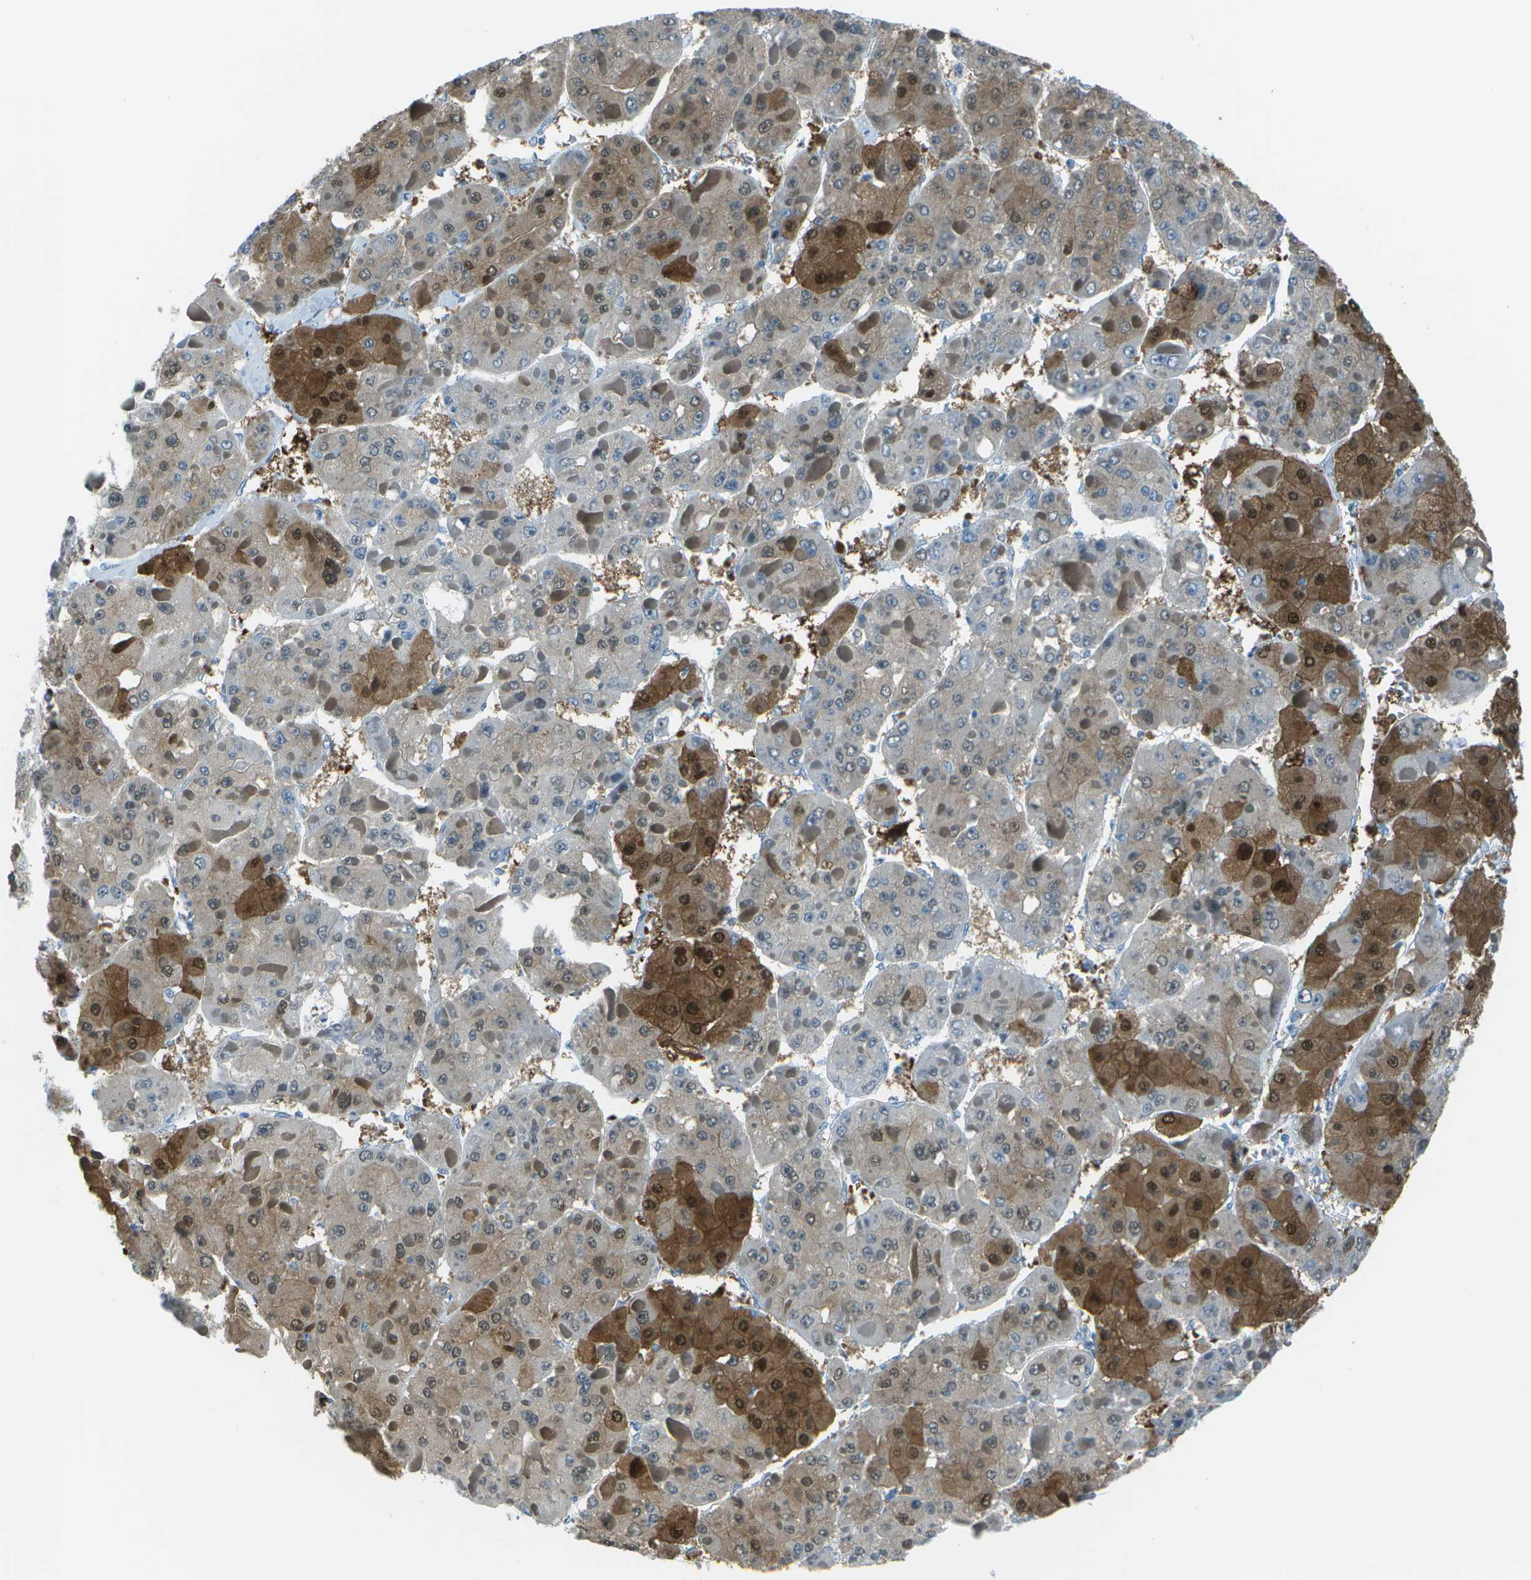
{"staining": {"intensity": "moderate", "quantity": "<25%", "location": "cytoplasmic/membranous,nuclear"}, "tissue": "liver cancer", "cell_type": "Tumor cells", "image_type": "cancer", "snomed": [{"axis": "morphology", "description": "Carcinoma, Hepatocellular, NOS"}, {"axis": "topography", "description": "Liver"}], "caption": "Immunohistochemical staining of human liver cancer demonstrates low levels of moderate cytoplasmic/membranous and nuclear staining in about <25% of tumor cells. (IHC, brightfield microscopy, high magnification).", "gene": "ASL", "patient": {"sex": "female", "age": 73}}